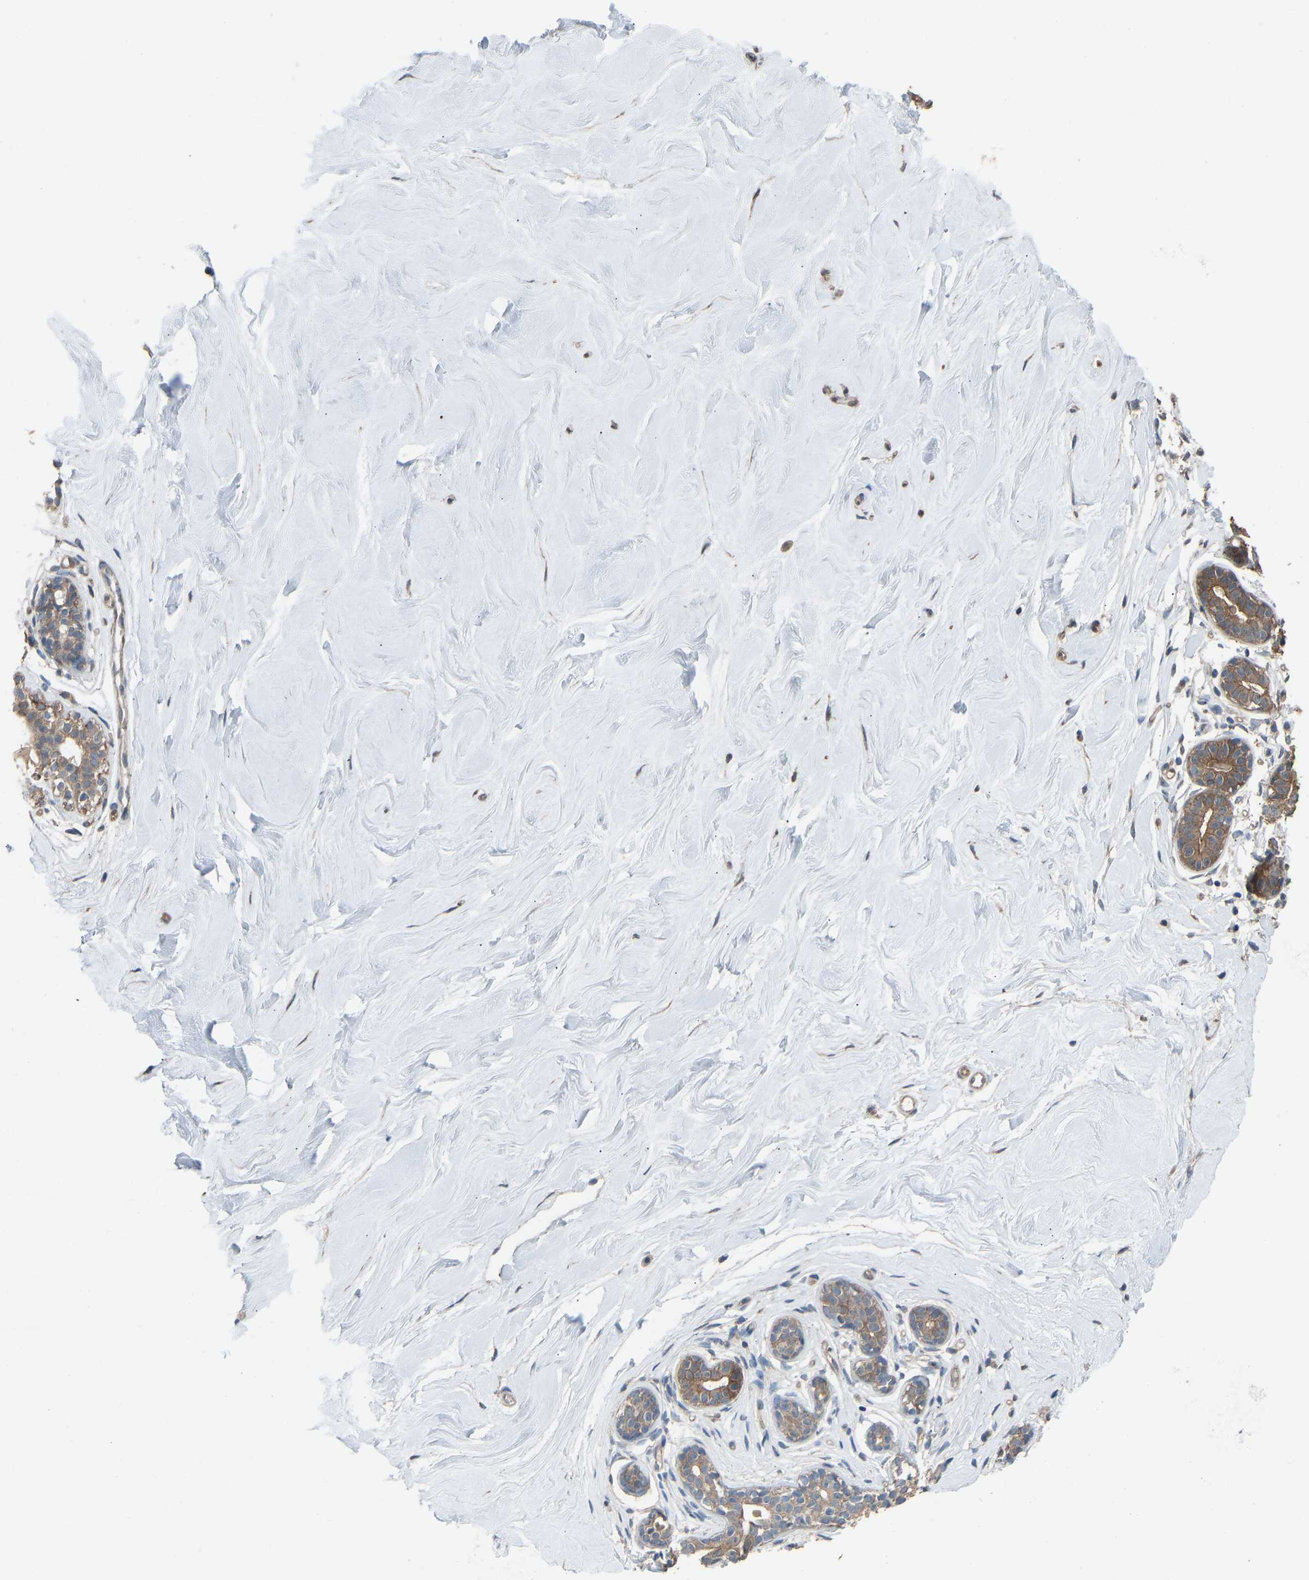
{"staining": {"intensity": "moderate", "quantity": ">75%", "location": "cytoplasmic/membranous"}, "tissue": "breast", "cell_type": "Glandular cells", "image_type": "normal", "snomed": [{"axis": "morphology", "description": "Normal tissue, NOS"}, {"axis": "topography", "description": "Breast"}], "caption": "Approximately >75% of glandular cells in benign breast show moderate cytoplasmic/membranous protein staining as visualized by brown immunohistochemical staining.", "gene": "SLC43A1", "patient": {"sex": "female", "age": 22}}